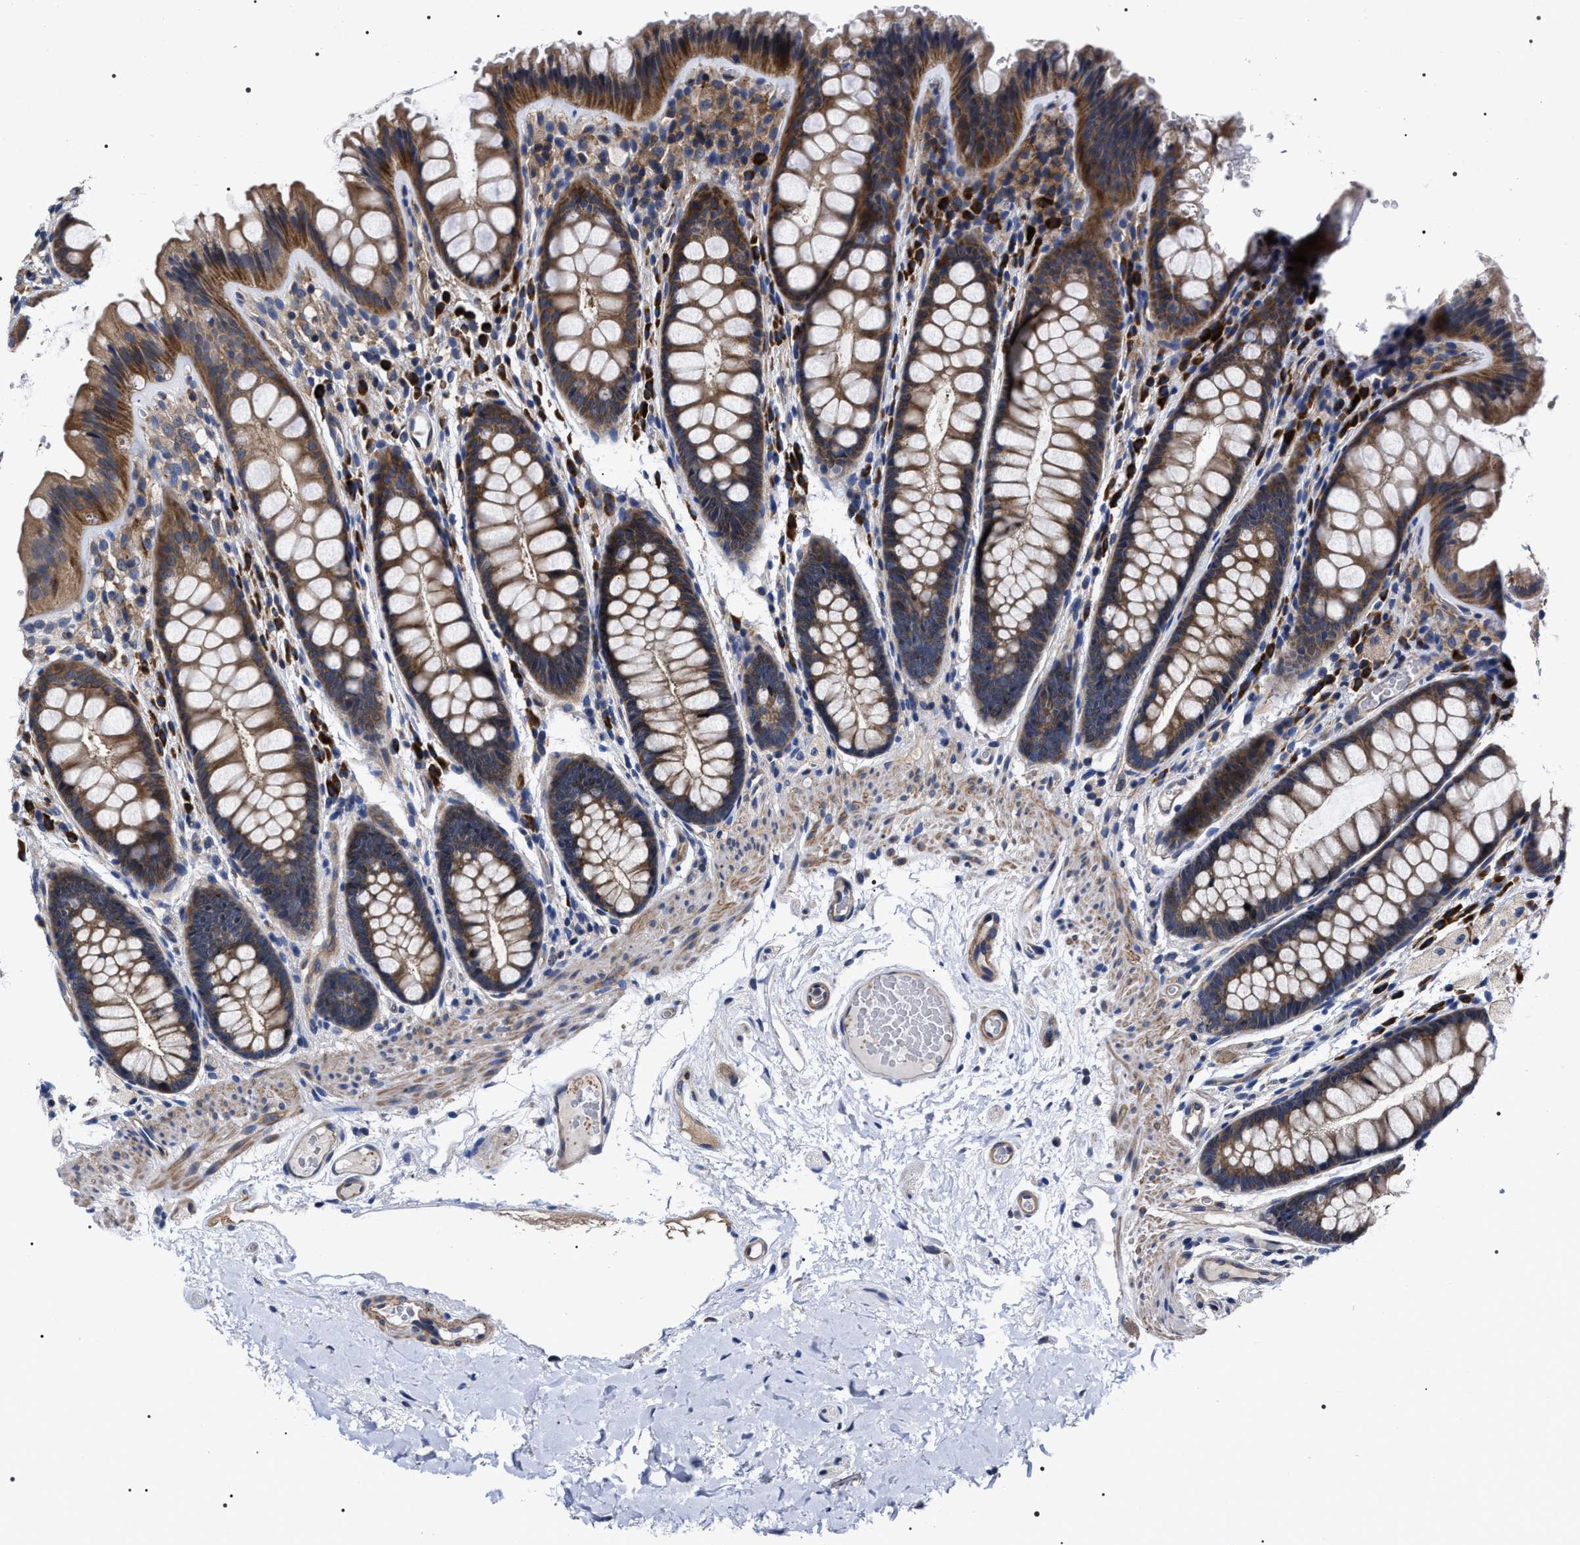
{"staining": {"intensity": "moderate", "quantity": ">75%", "location": "cytoplasmic/membranous"}, "tissue": "colon", "cell_type": "Endothelial cells", "image_type": "normal", "snomed": [{"axis": "morphology", "description": "Normal tissue, NOS"}, {"axis": "topography", "description": "Colon"}], "caption": "Protein expression analysis of unremarkable human colon reveals moderate cytoplasmic/membranous staining in approximately >75% of endothelial cells. The protein is shown in brown color, while the nuclei are stained blue.", "gene": "MIS18A", "patient": {"sex": "female", "age": 56}}